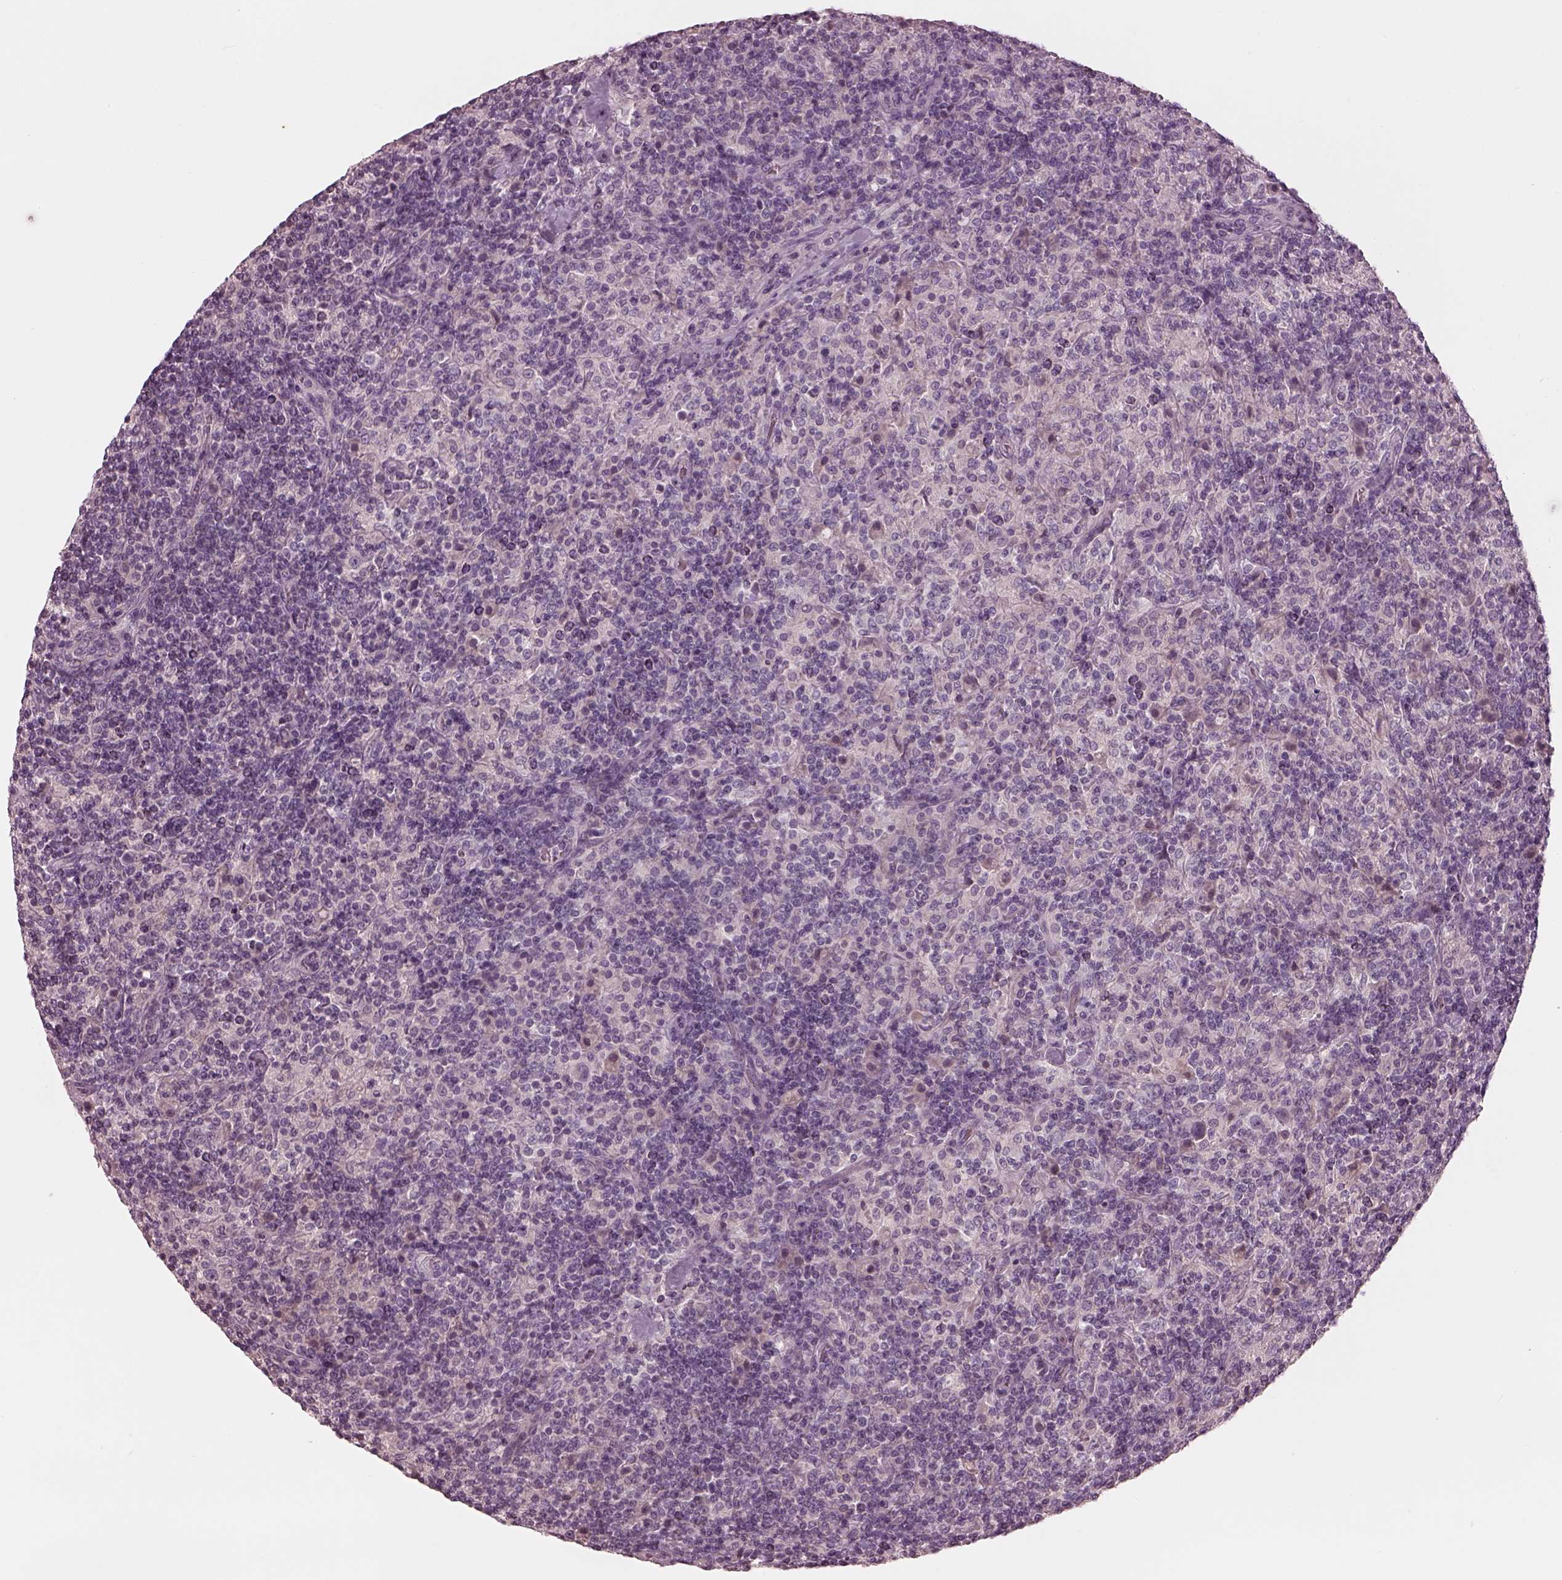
{"staining": {"intensity": "negative", "quantity": "none", "location": "none"}, "tissue": "lymphoma", "cell_type": "Tumor cells", "image_type": "cancer", "snomed": [{"axis": "morphology", "description": "Hodgkin's disease, NOS"}, {"axis": "topography", "description": "Lymph node"}], "caption": "Immunohistochemistry (IHC) image of Hodgkin's disease stained for a protein (brown), which exhibits no staining in tumor cells.", "gene": "MIA", "patient": {"sex": "male", "age": 70}}